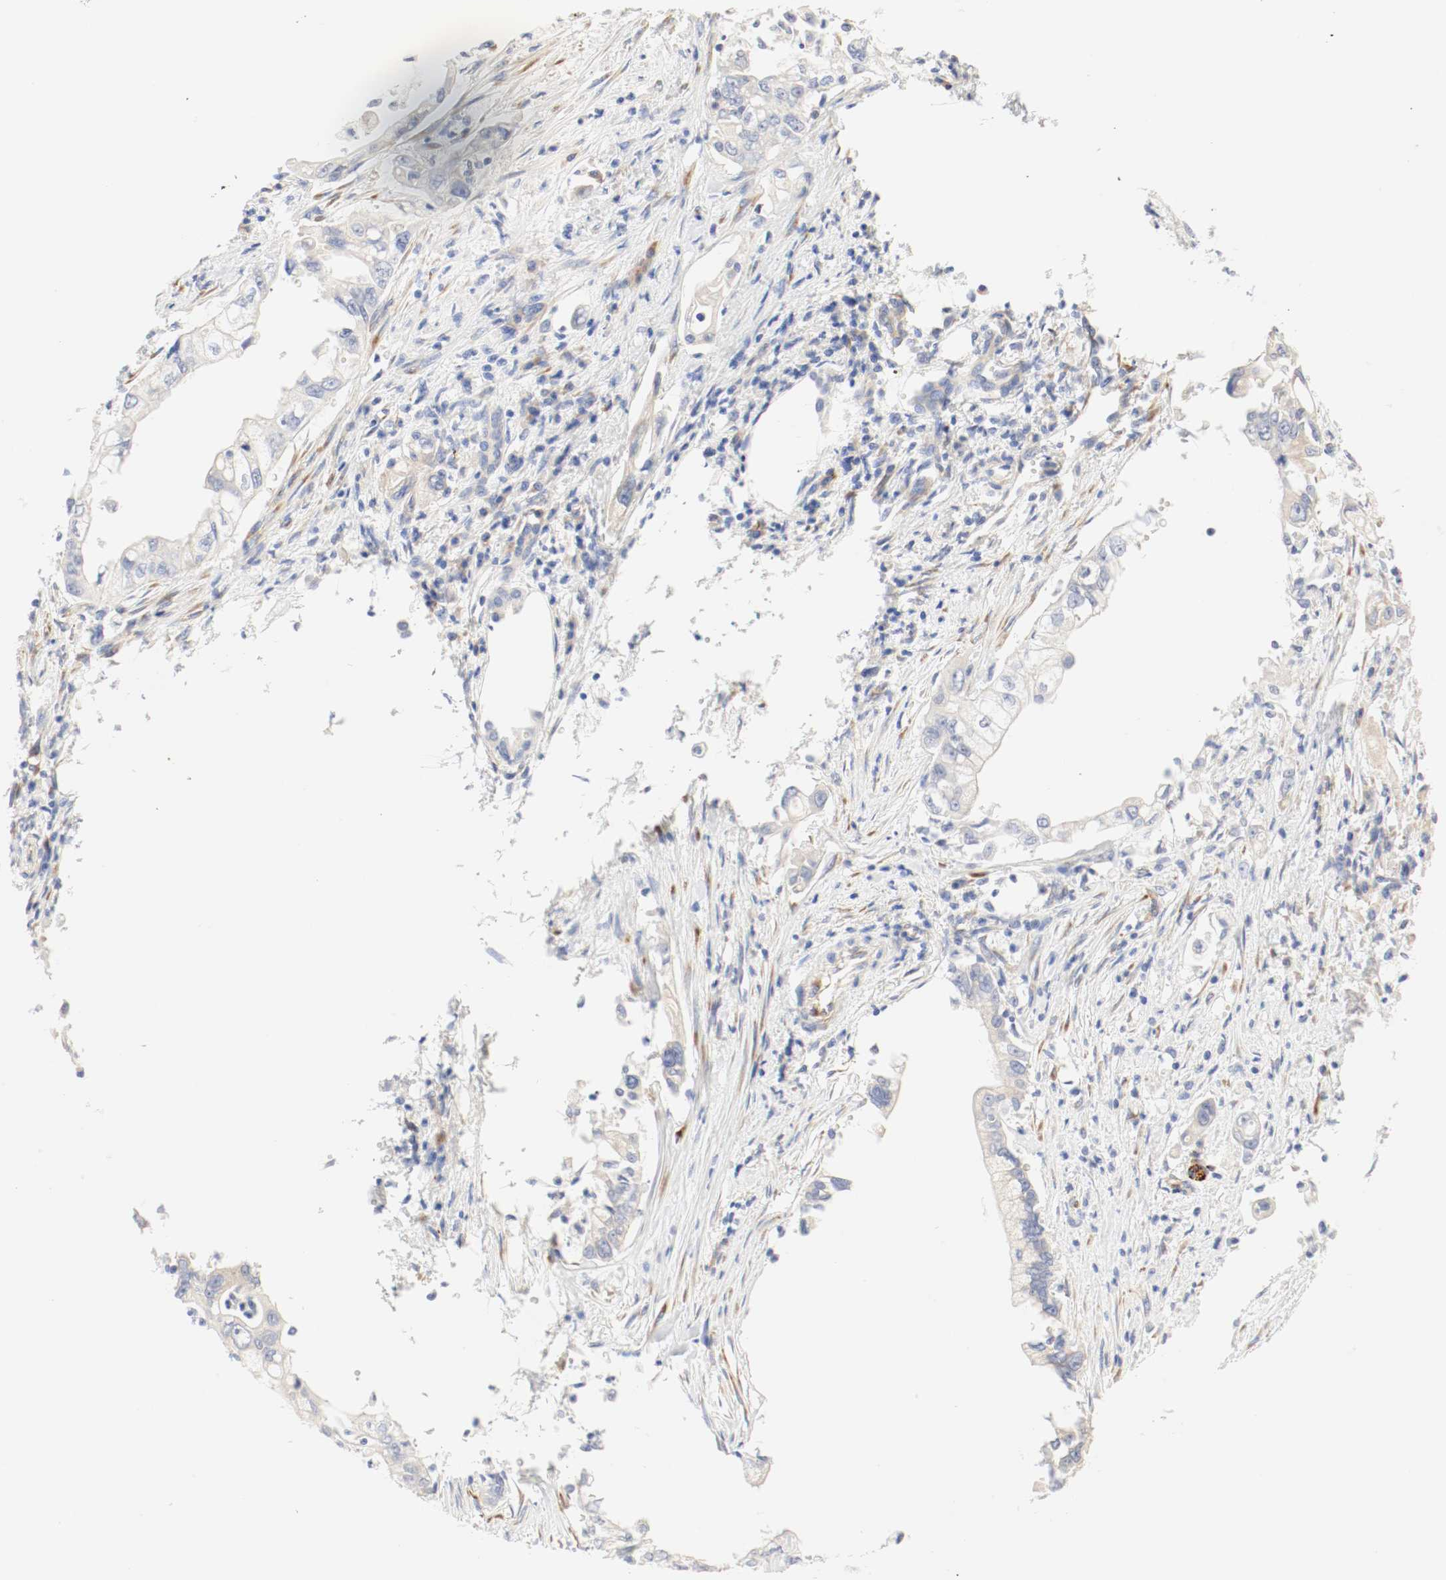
{"staining": {"intensity": "weak", "quantity": "<25%", "location": "cytoplasmic/membranous"}, "tissue": "pancreatic cancer", "cell_type": "Tumor cells", "image_type": "cancer", "snomed": [{"axis": "morphology", "description": "Normal tissue, NOS"}, {"axis": "topography", "description": "Pancreas"}], "caption": "IHC histopathology image of neoplastic tissue: human pancreatic cancer stained with DAB (3,3'-diaminobenzidine) reveals no significant protein positivity in tumor cells.", "gene": "GIT1", "patient": {"sex": "male", "age": 42}}